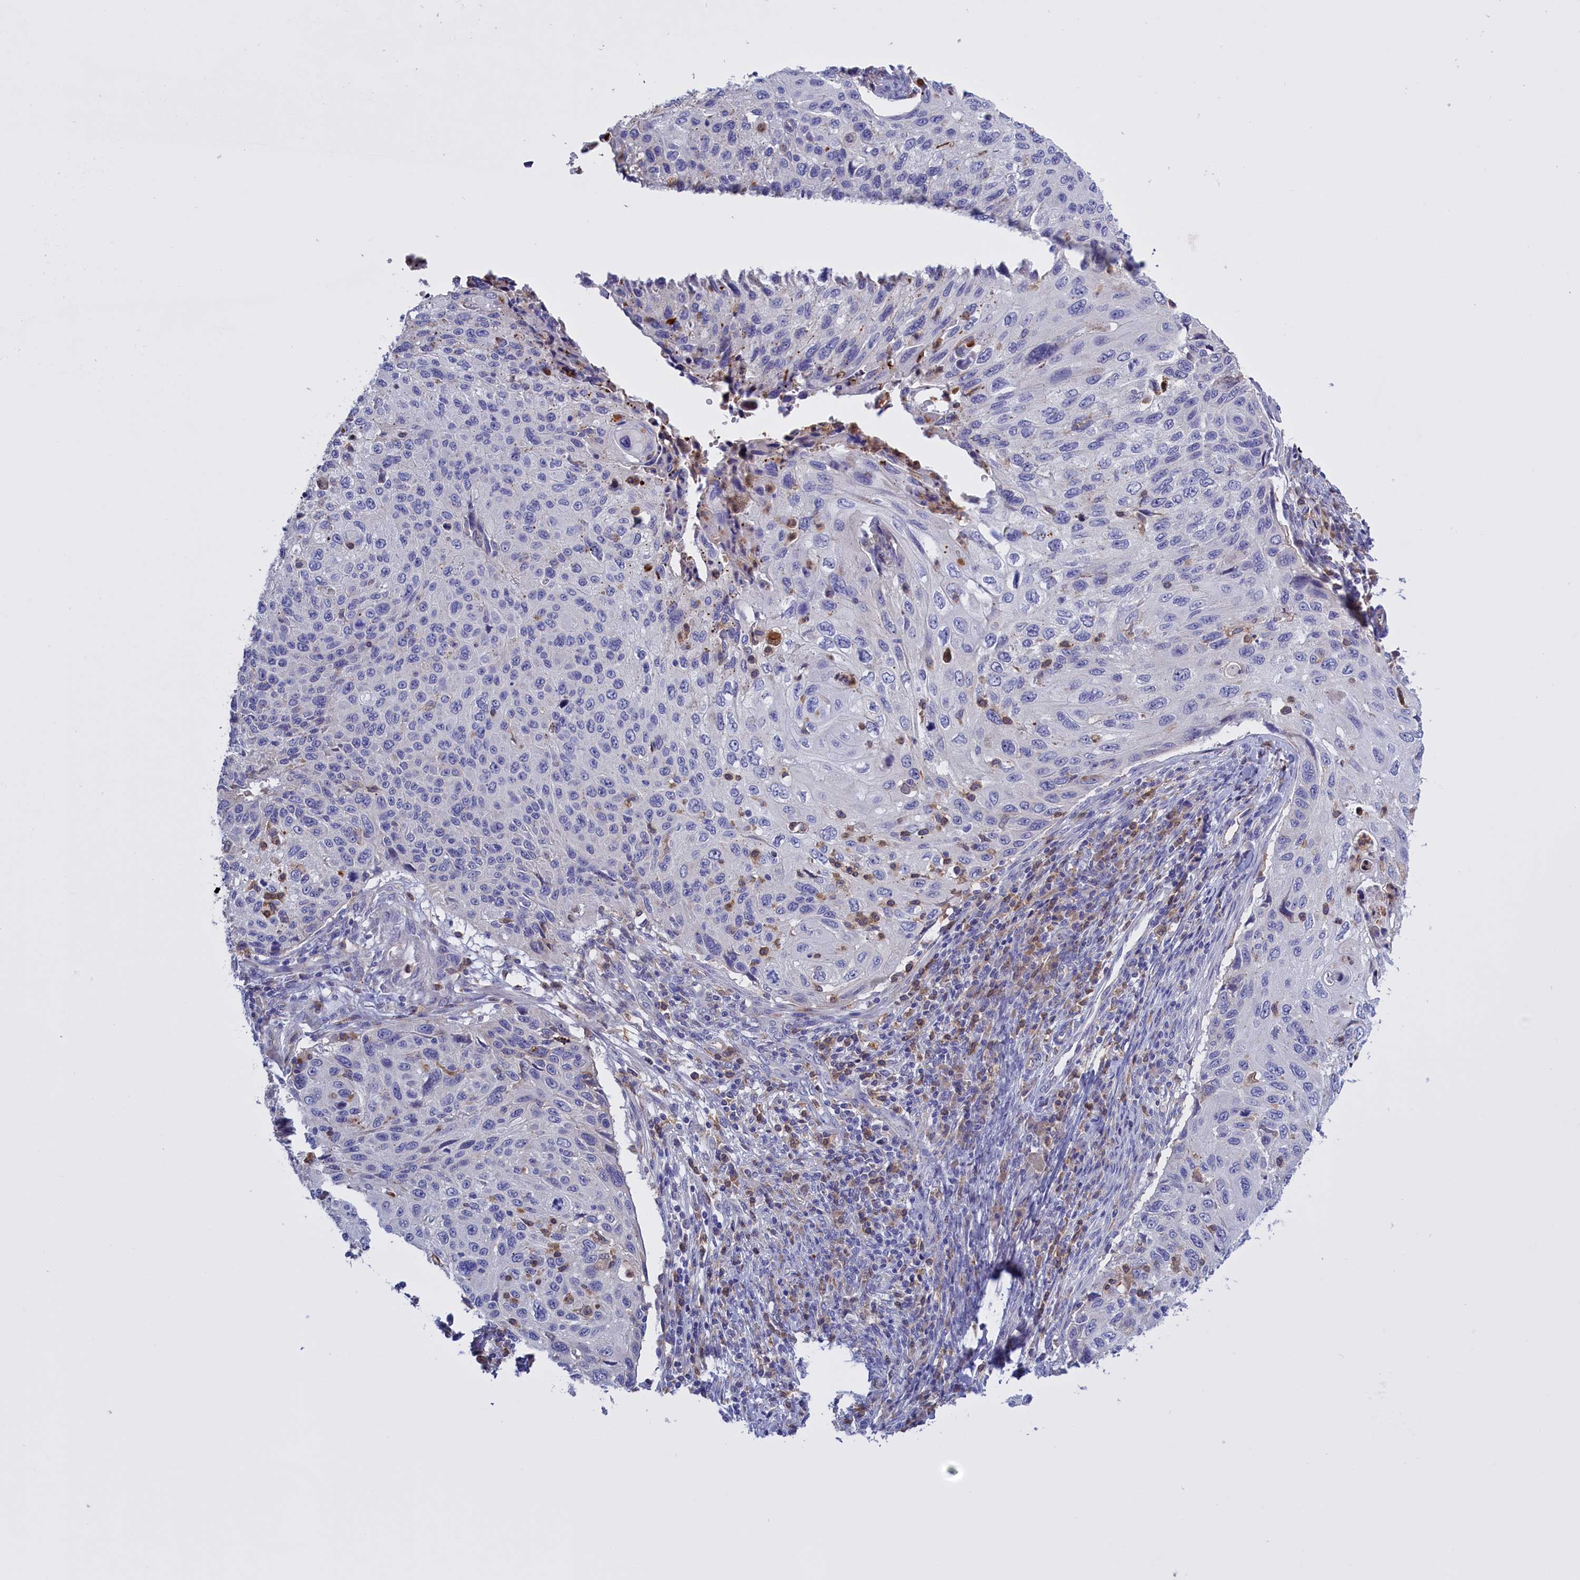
{"staining": {"intensity": "negative", "quantity": "none", "location": "none"}, "tissue": "cervical cancer", "cell_type": "Tumor cells", "image_type": "cancer", "snomed": [{"axis": "morphology", "description": "Squamous cell carcinoma, NOS"}, {"axis": "topography", "description": "Cervix"}], "caption": "Tumor cells are negative for brown protein staining in cervical squamous cell carcinoma.", "gene": "FAM149B1", "patient": {"sex": "female", "age": 70}}